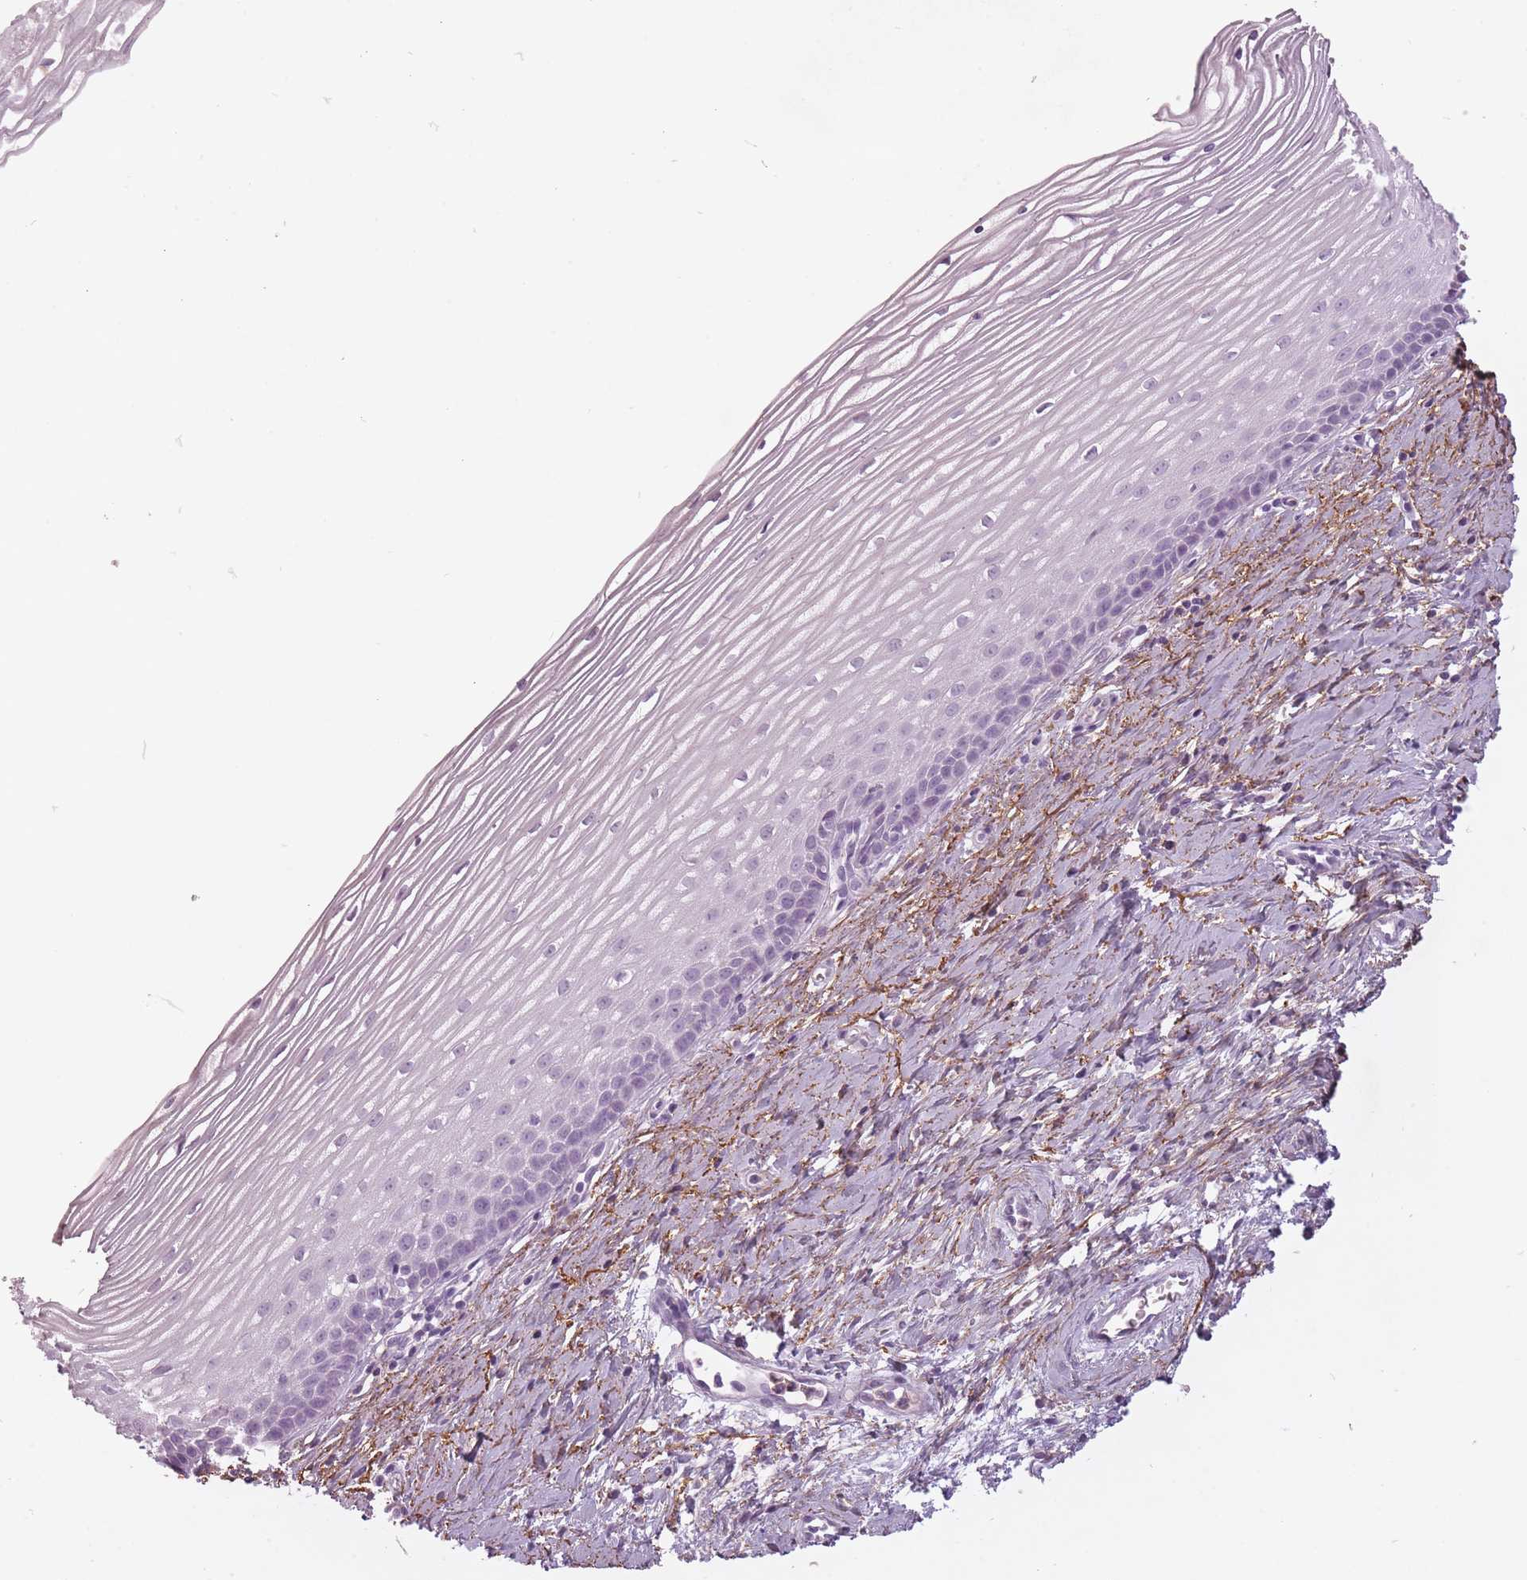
{"staining": {"intensity": "negative", "quantity": "none", "location": "none"}, "tissue": "cervix", "cell_type": "Glandular cells", "image_type": "normal", "snomed": [{"axis": "morphology", "description": "Normal tissue, NOS"}, {"axis": "topography", "description": "Cervix"}], "caption": "IHC micrograph of unremarkable cervix: cervix stained with DAB (3,3'-diaminobenzidine) demonstrates no significant protein positivity in glandular cells.", "gene": "RFX4", "patient": {"sex": "female", "age": 47}}